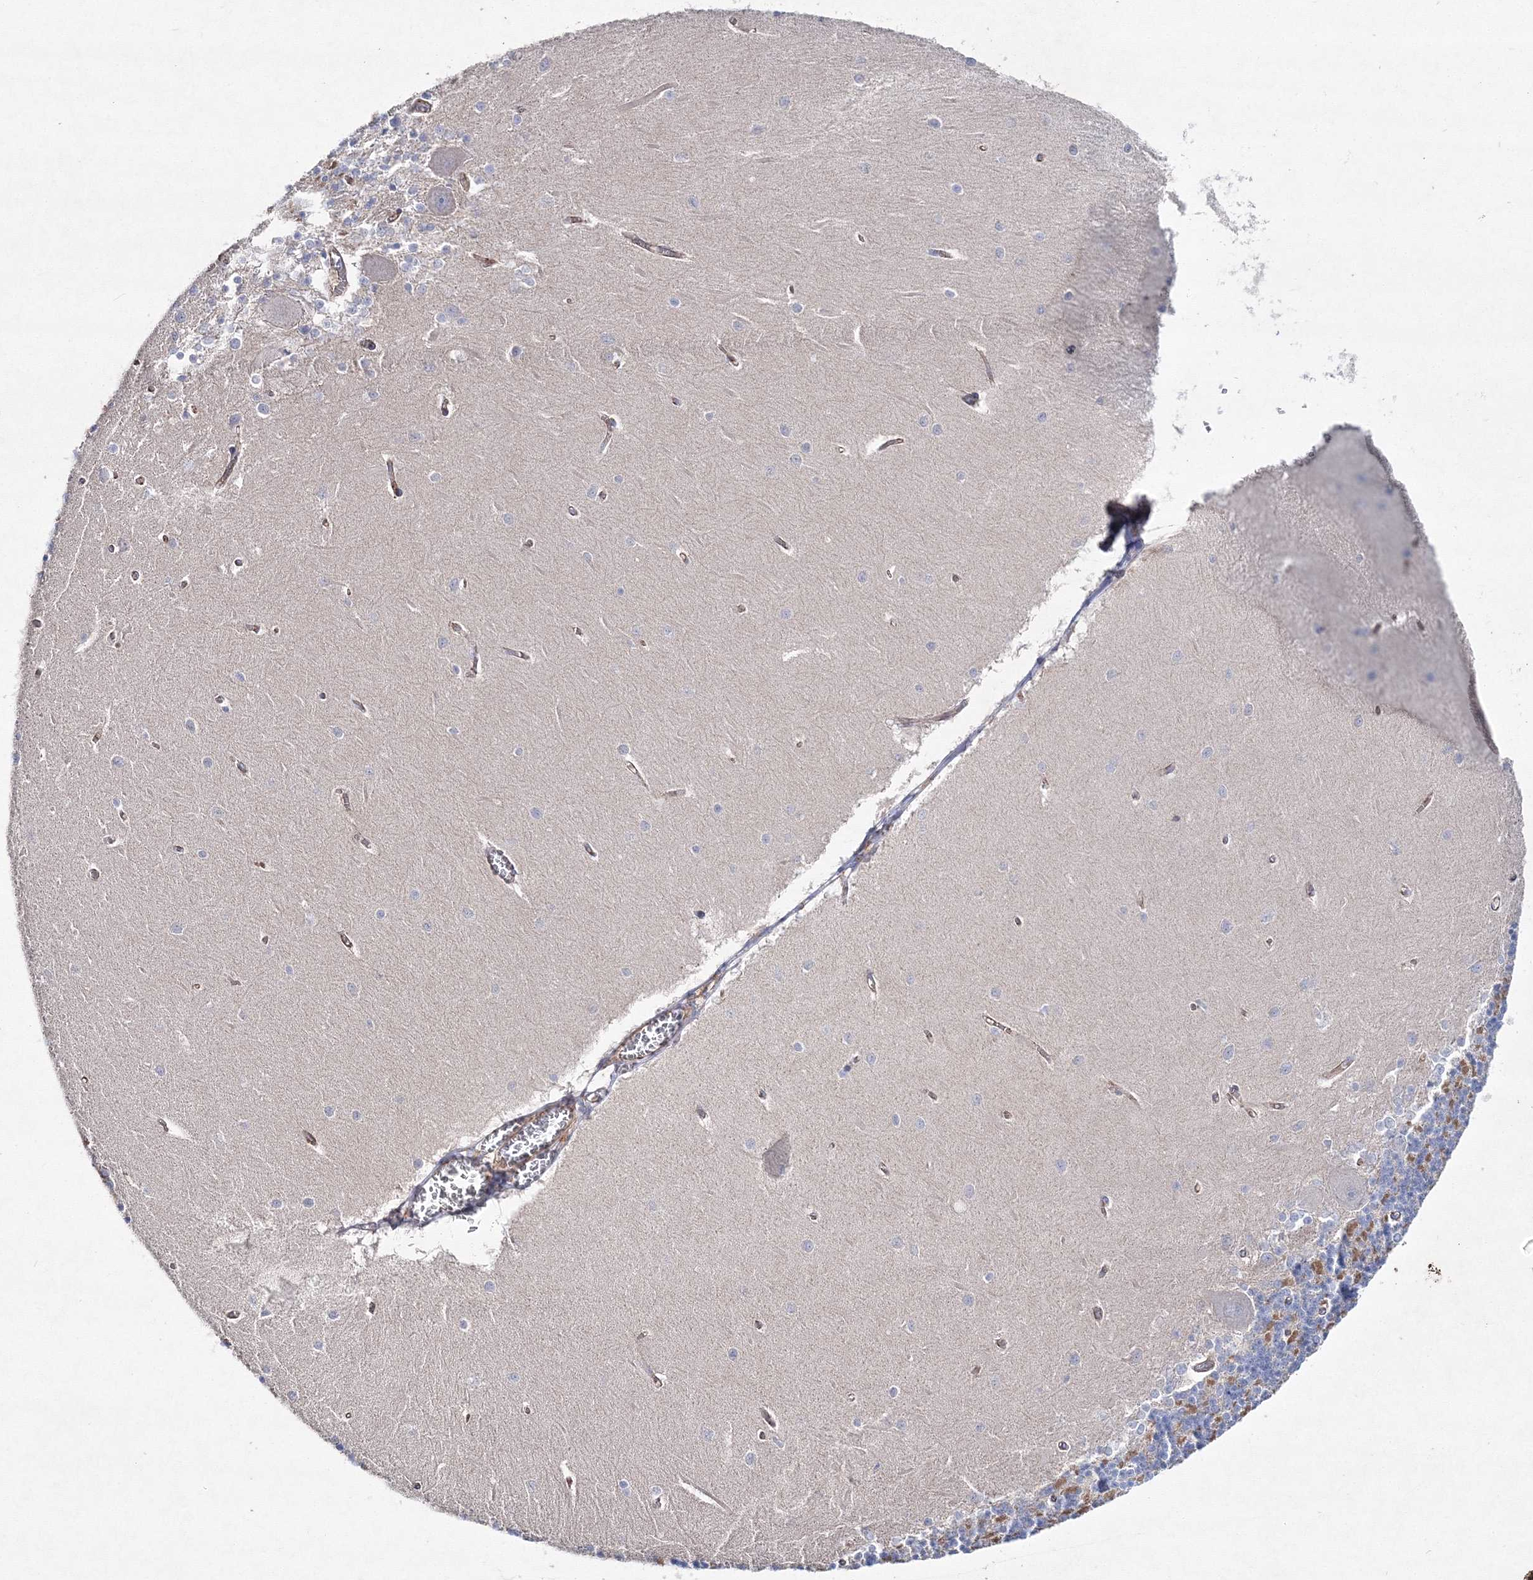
{"staining": {"intensity": "negative", "quantity": "none", "location": "none"}, "tissue": "cerebellum", "cell_type": "Cells in granular layer", "image_type": "normal", "snomed": [{"axis": "morphology", "description": "Normal tissue, NOS"}, {"axis": "topography", "description": "Cerebellum"}], "caption": "Micrograph shows no significant protein staining in cells in granular layer of normal cerebellum. (DAB immunohistochemistry (IHC), high magnification).", "gene": "NAA40", "patient": {"sex": "male", "age": 37}}